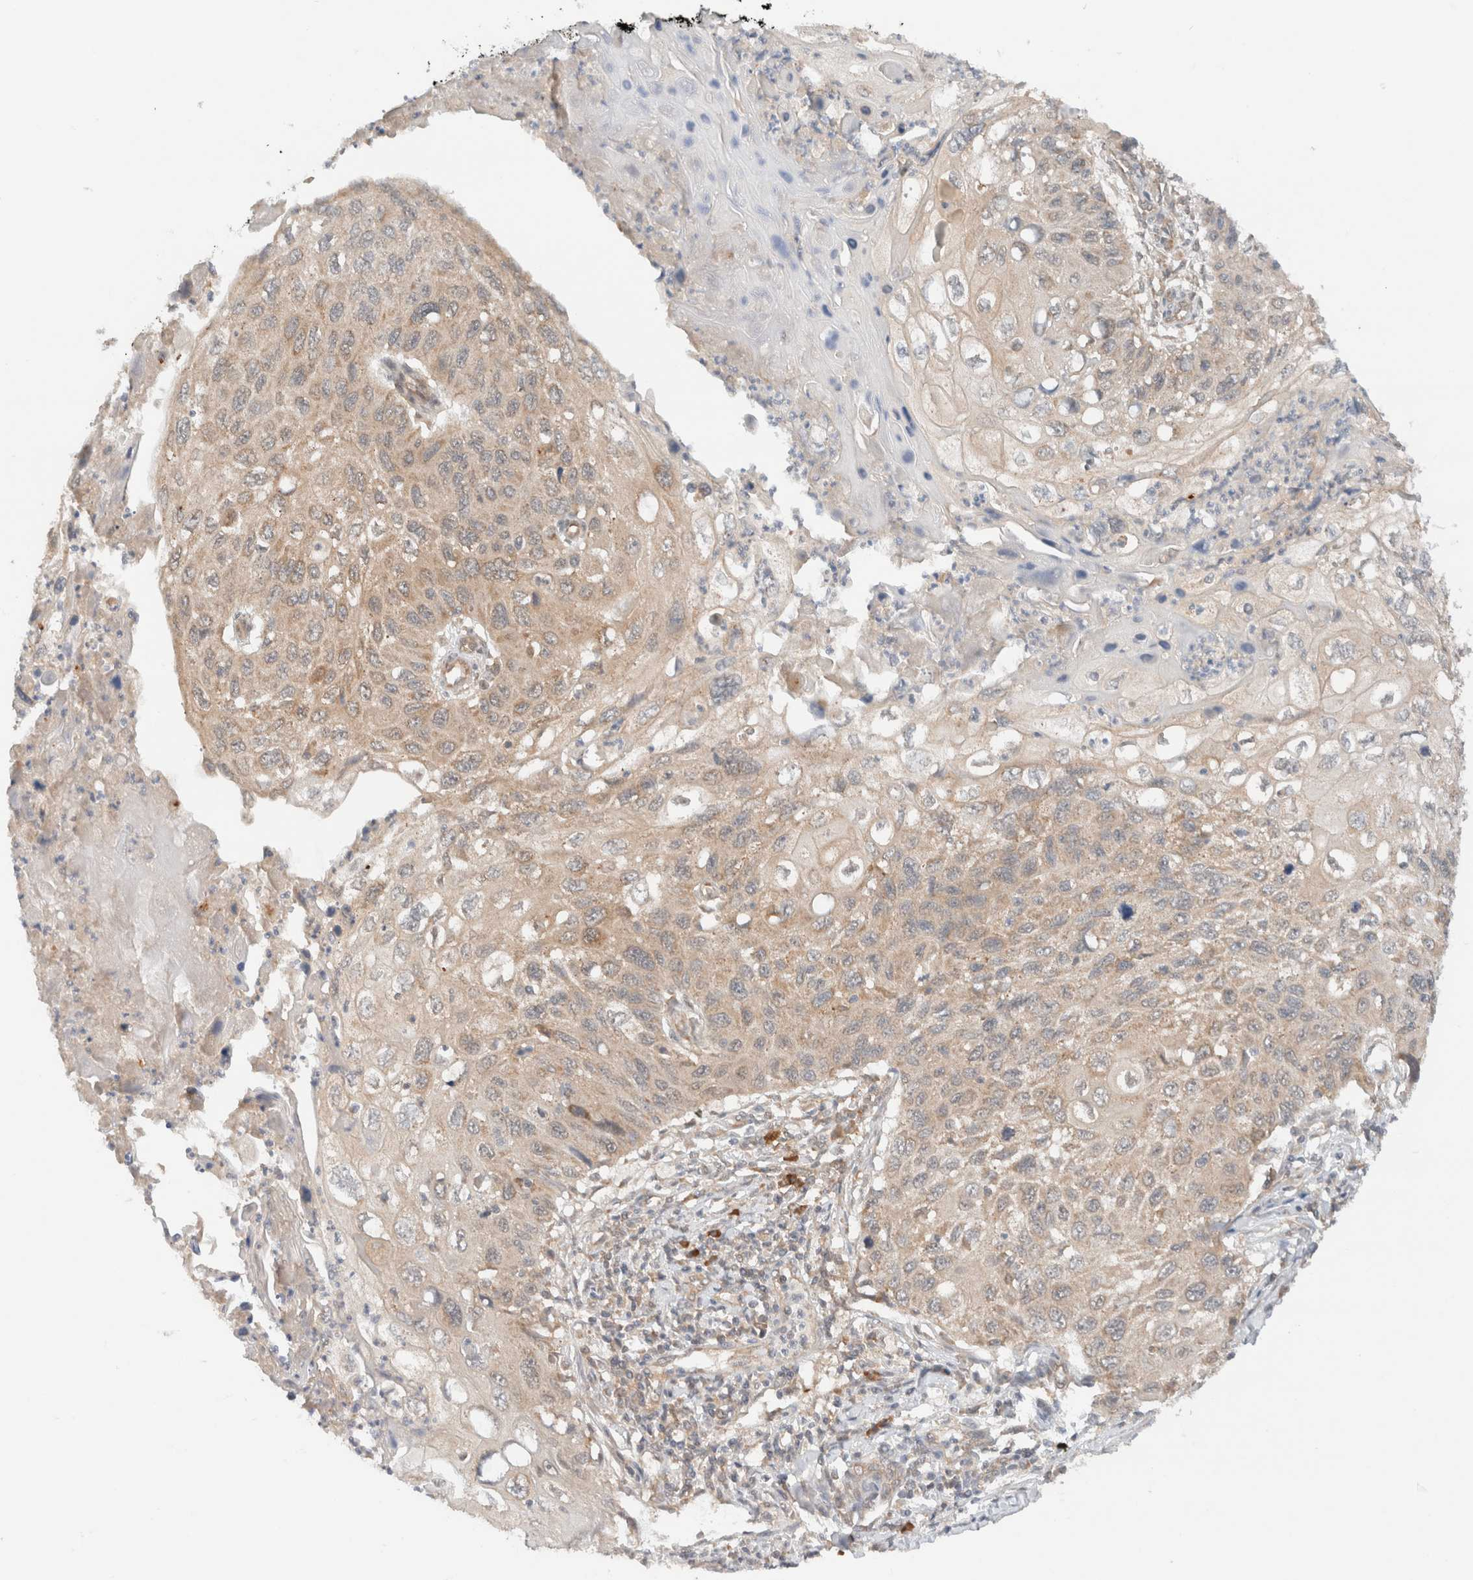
{"staining": {"intensity": "weak", "quantity": ">75%", "location": "cytoplasmic/membranous"}, "tissue": "cervical cancer", "cell_type": "Tumor cells", "image_type": "cancer", "snomed": [{"axis": "morphology", "description": "Squamous cell carcinoma, NOS"}, {"axis": "topography", "description": "Cervix"}], "caption": "Squamous cell carcinoma (cervical) stained for a protein (brown) demonstrates weak cytoplasmic/membranous positive expression in approximately >75% of tumor cells.", "gene": "ARFGEF2", "patient": {"sex": "female", "age": 70}}